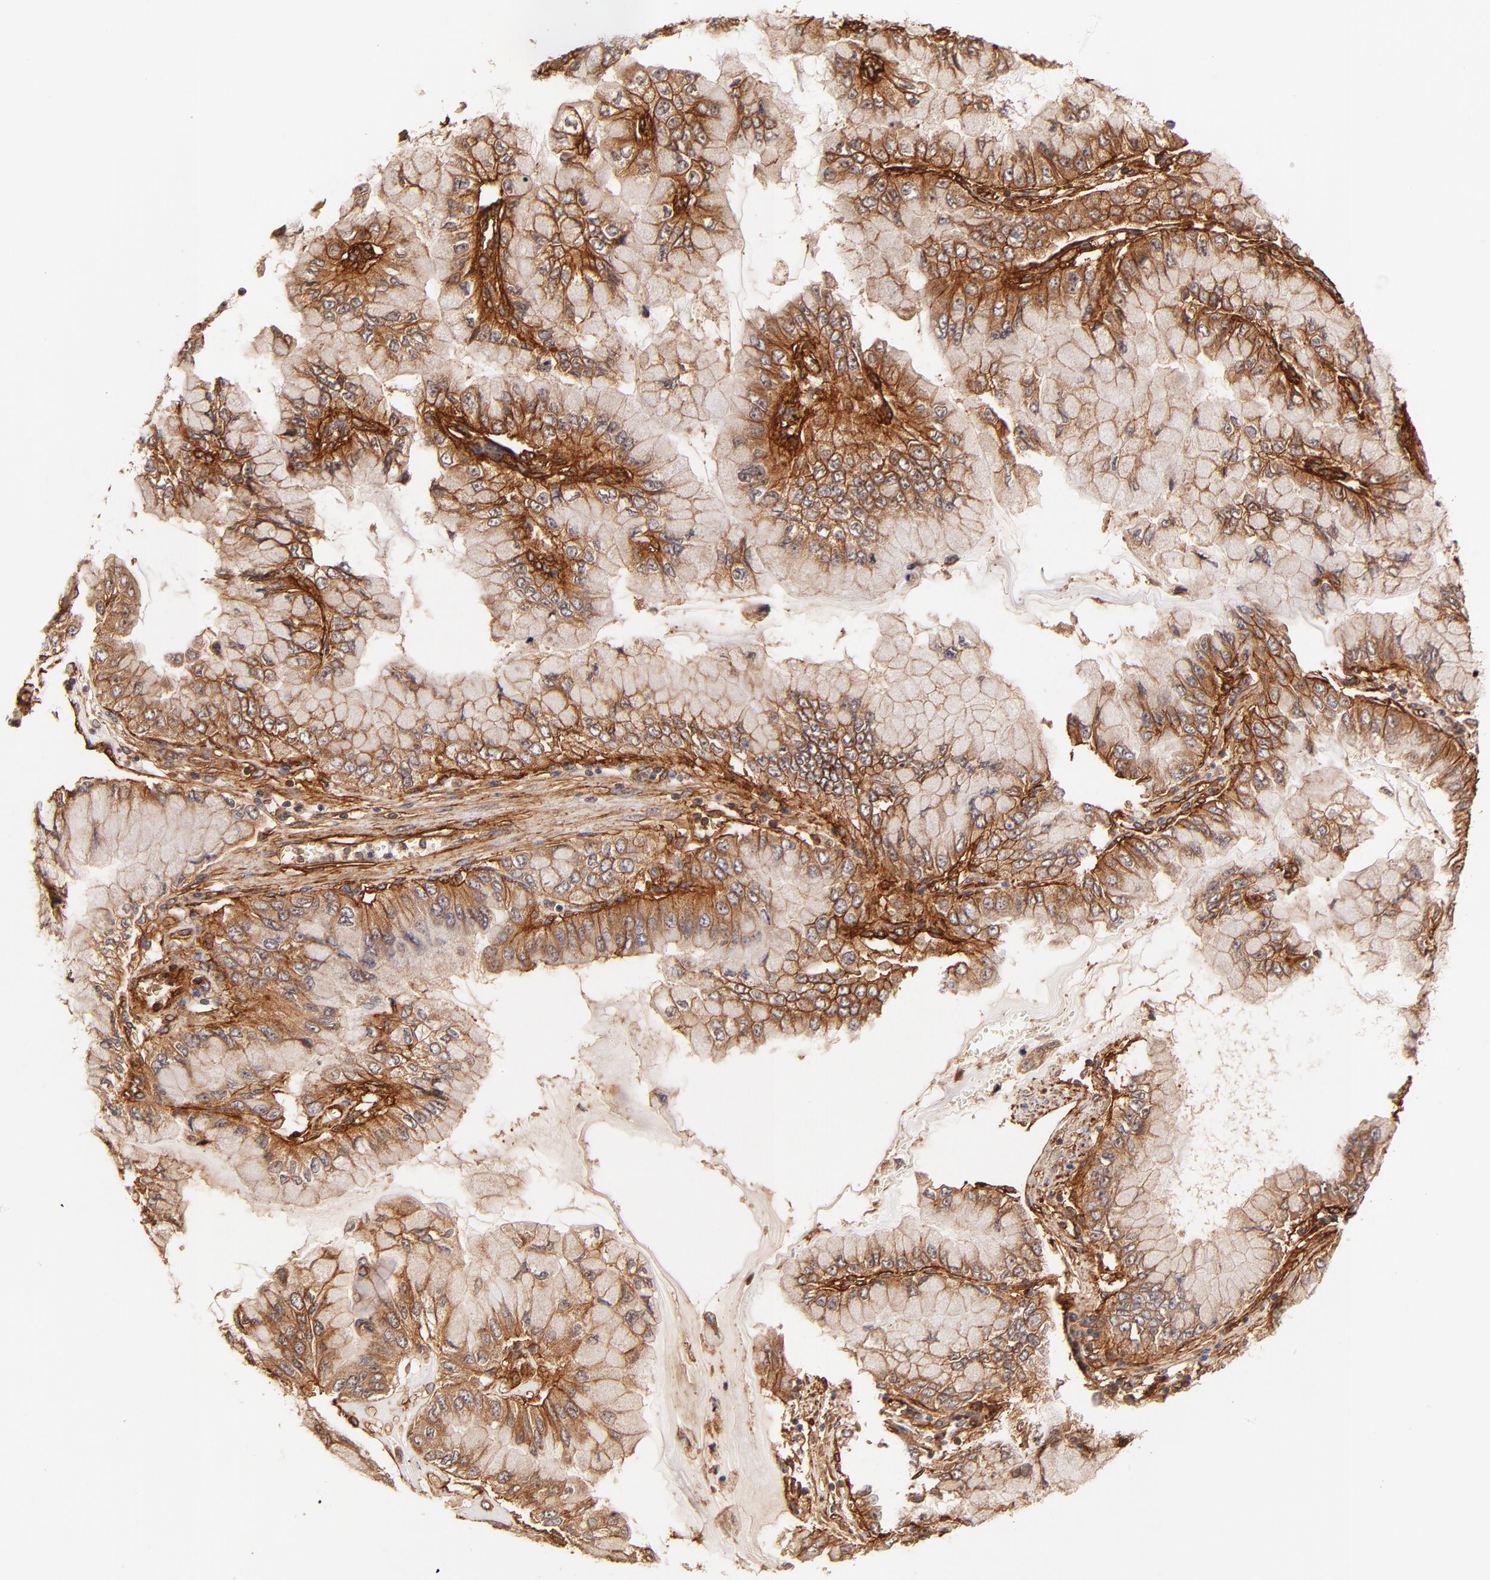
{"staining": {"intensity": "strong", "quantity": ">75%", "location": "cytoplasmic/membranous"}, "tissue": "liver cancer", "cell_type": "Tumor cells", "image_type": "cancer", "snomed": [{"axis": "morphology", "description": "Cholangiocarcinoma"}, {"axis": "topography", "description": "Liver"}], "caption": "Liver cancer stained for a protein (brown) reveals strong cytoplasmic/membranous positive expression in approximately >75% of tumor cells.", "gene": "ITGB1", "patient": {"sex": "female", "age": 79}}